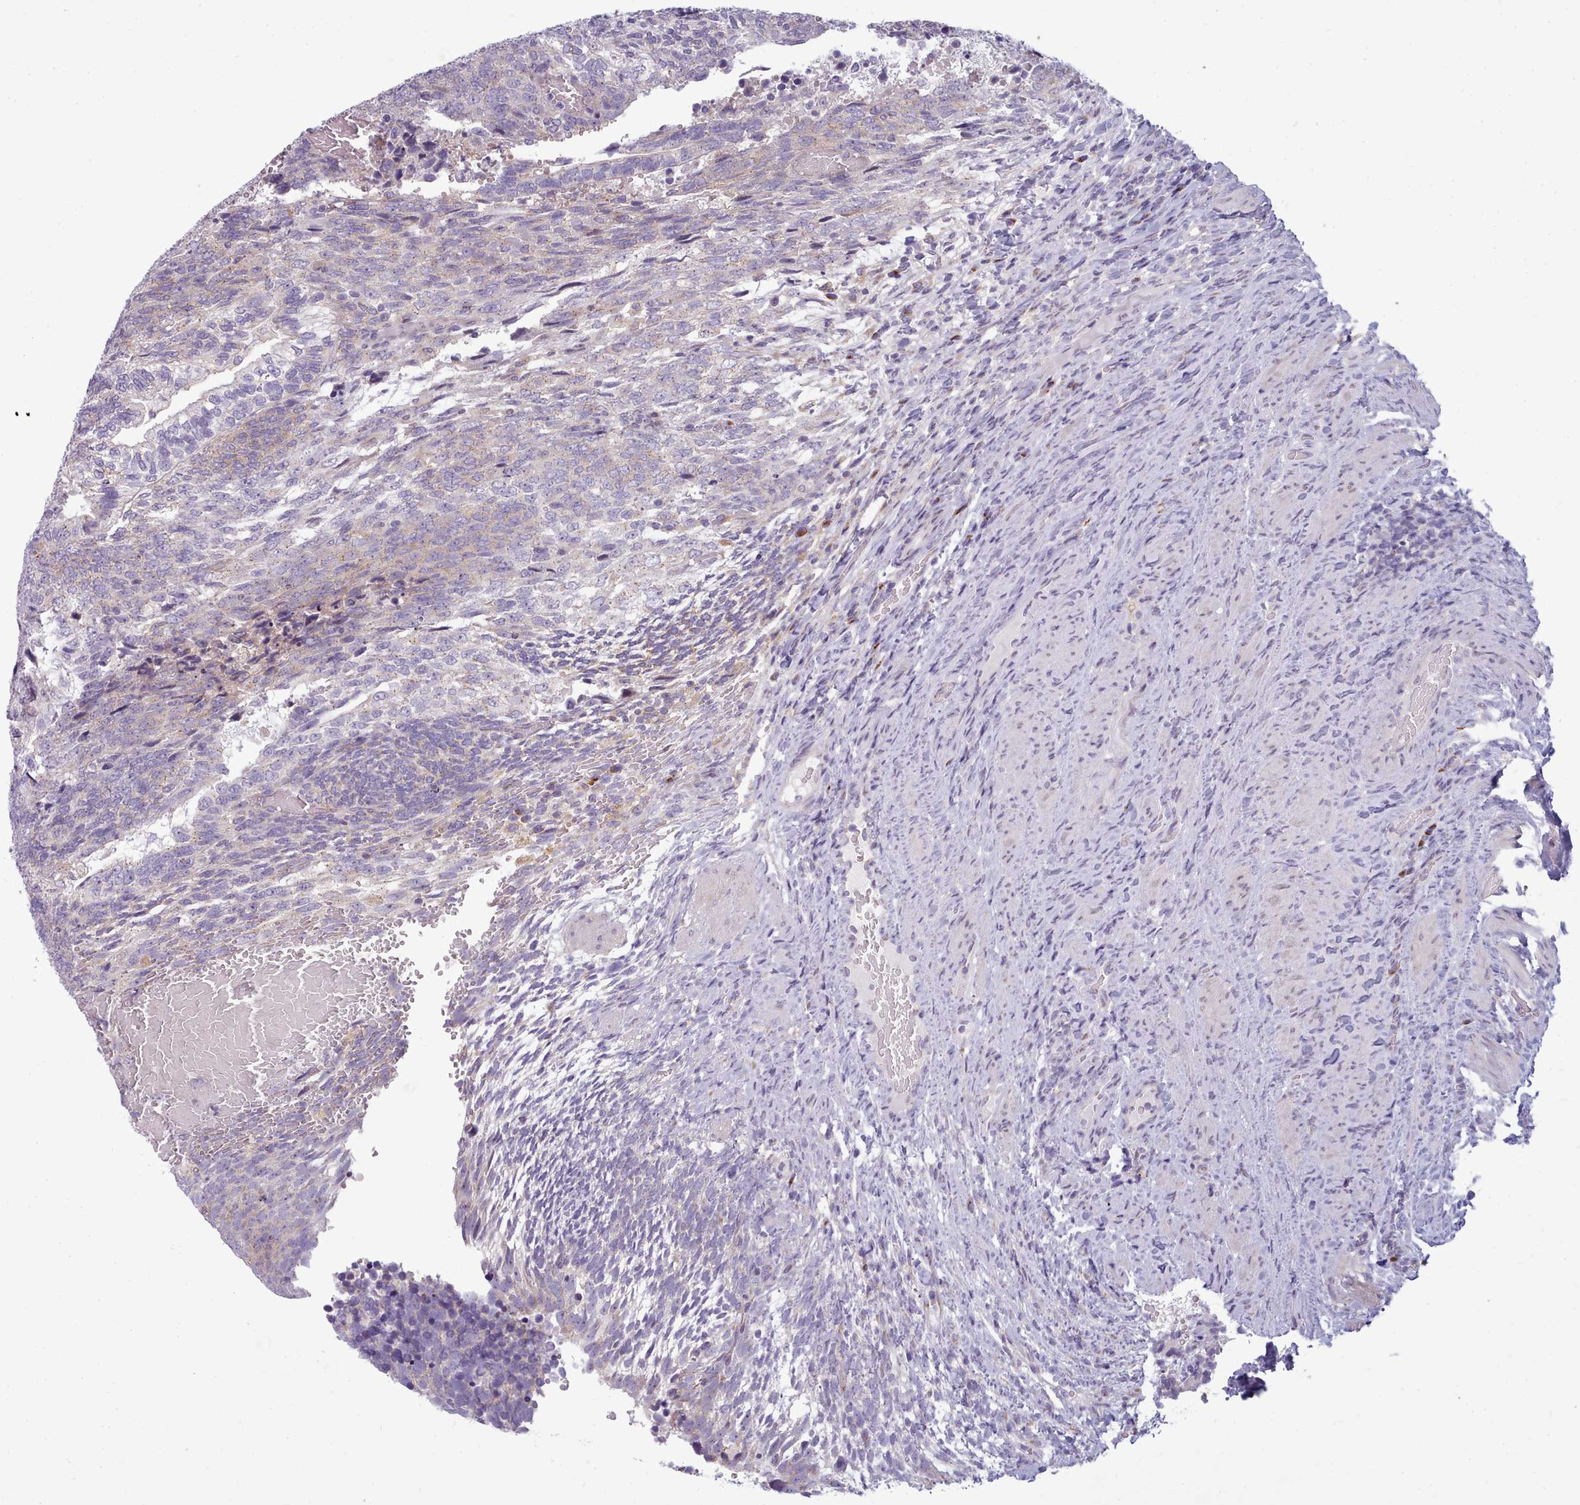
{"staining": {"intensity": "weak", "quantity": "<25%", "location": "cytoplasmic/membranous"}, "tissue": "testis cancer", "cell_type": "Tumor cells", "image_type": "cancer", "snomed": [{"axis": "morphology", "description": "Carcinoma, Embryonal, NOS"}, {"axis": "topography", "description": "Testis"}], "caption": "Photomicrograph shows no significant protein positivity in tumor cells of testis cancer.", "gene": "MYRFL", "patient": {"sex": "male", "age": 23}}